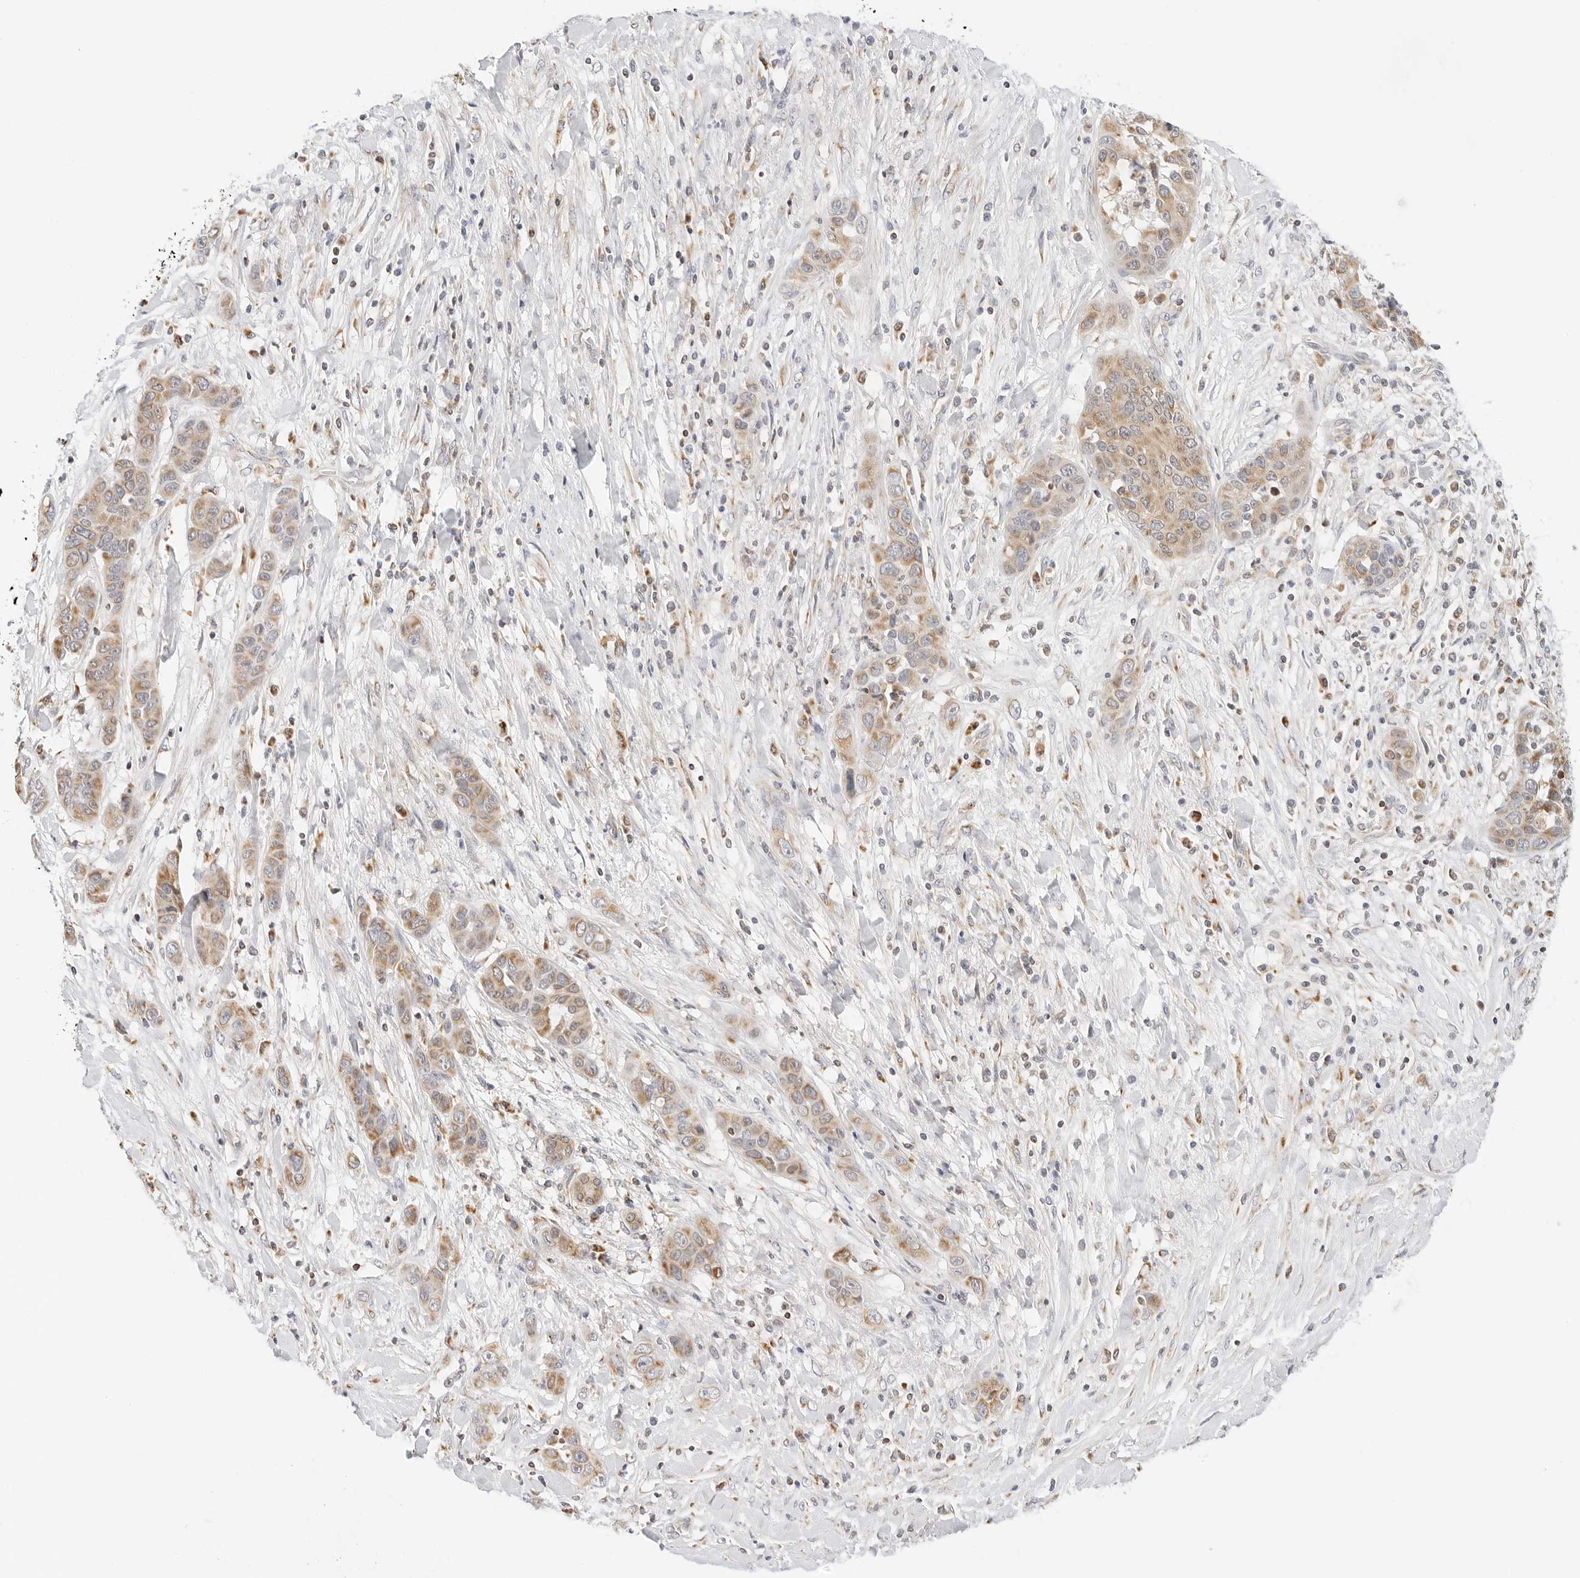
{"staining": {"intensity": "moderate", "quantity": ">75%", "location": "cytoplasmic/membranous"}, "tissue": "liver cancer", "cell_type": "Tumor cells", "image_type": "cancer", "snomed": [{"axis": "morphology", "description": "Cholangiocarcinoma"}, {"axis": "topography", "description": "Liver"}], "caption": "Immunohistochemistry image of neoplastic tissue: human cholangiocarcinoma (liver) stained using immunohistochemistry (IHC) demonstrates medium levels of moderate protein expression localized specifically in the cytoplasmic/membranous of tumor cells, appearing as a cytoplasmic/membranous brown color.", "gene": "ATL1", "patient": {"sex": "female", "age": 52}}